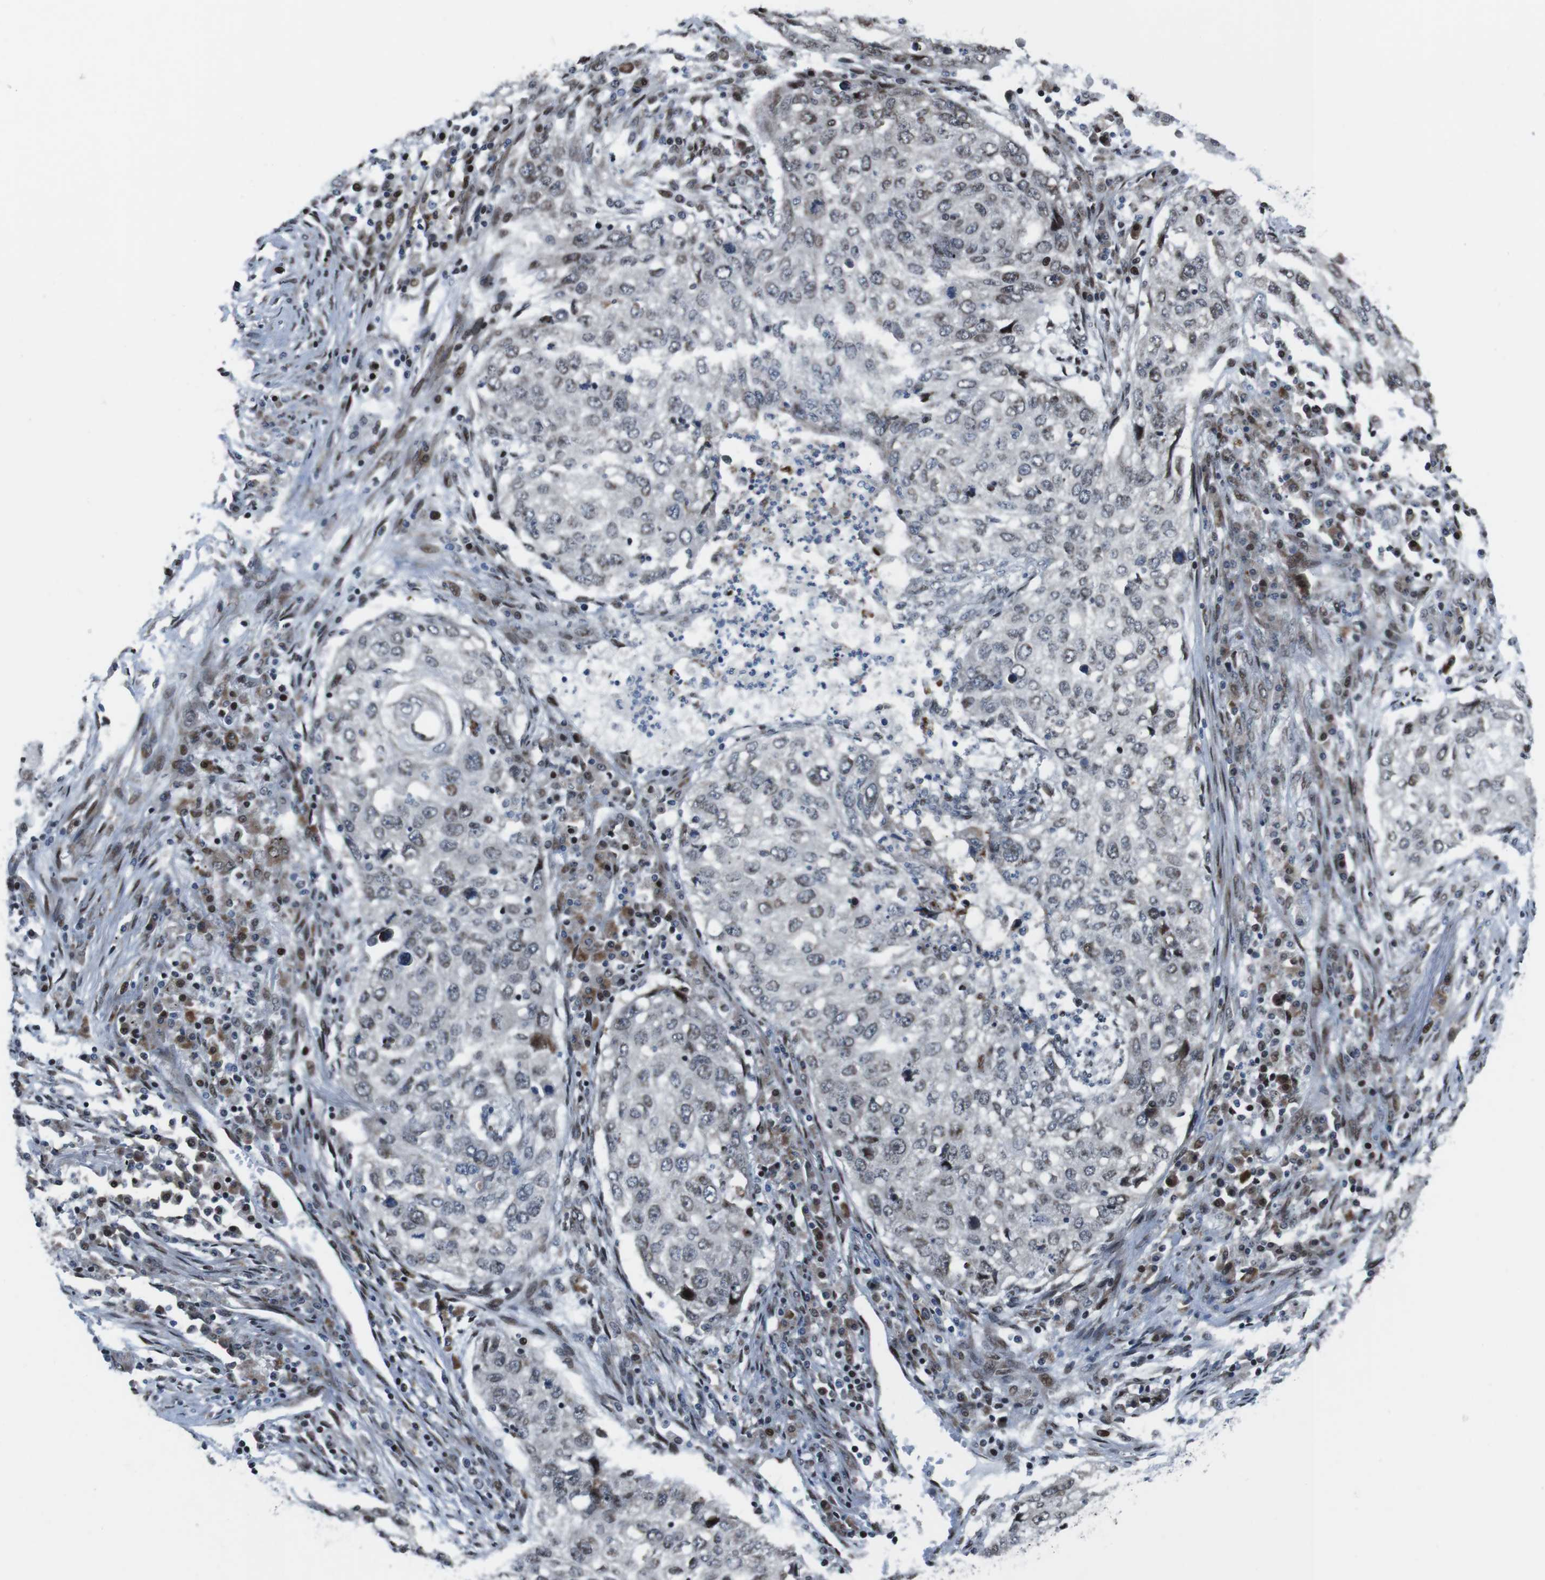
{"staining": {"intensity": "moderate", "quantity": "25%-75%", "location": "nuclear"}, "tissue": "lung cancer", "cell_type": "Tumor cells", "image_type": "cancer", "snomed": [{"axis": "morphology", "description": "Squamous cell carcinoma, NOS"}, {"axis": "topography", "description": "Lung"}], "caption": "Tumor cells exhibit medium levels of moderate nuclear positivity in approximately 25%-75% of cells in human lung cancer (squamous cell carcinoma). (Stains: DAB (3,3'-diaminobenzidine) in brown, nuclei in blue, Microscopy: brightfield microscopy at high magnification).", "gene": "PBRM1", "patient": {"sex": "female", "age": 63}}